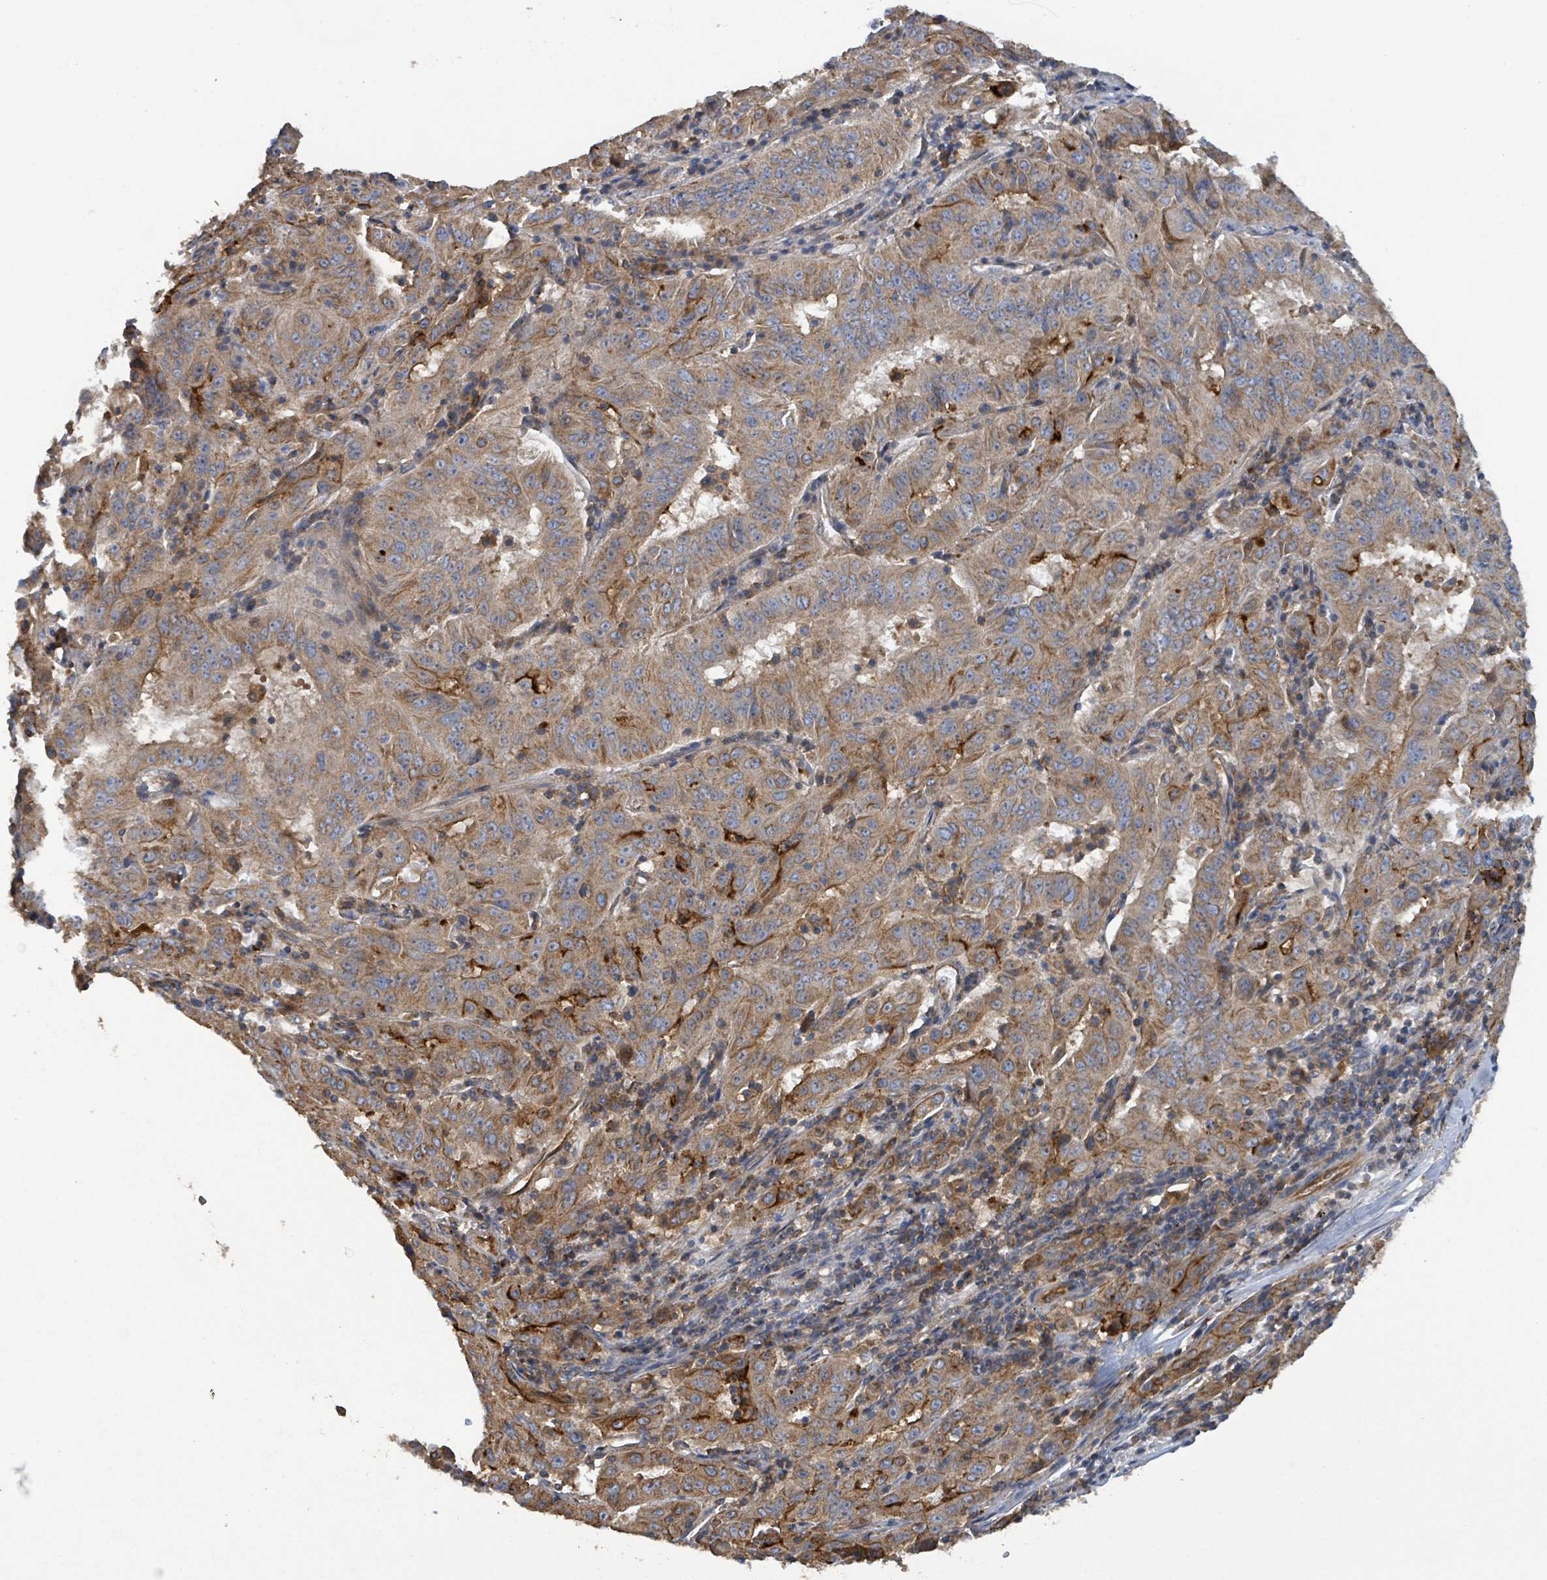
{"staining": {"intensity": "moderate", "quantity": ">75%", "location": "cytoplasmic/membranous"}, "tissue": "pancreatic cancer", "cell_type": "Tumor cells", "image_type": "cancer", "snomed": [{"axis": "morphology", "description": "Adenocarcinoma, NOS"}, {"axis": "topography", "description": "Pancreas"}], "caption": "A brown stain shows moderate cytoplasmic/membranous expression of a protein in human pancreatic cancer (adenocarcinoma) tumor cells.", "gene": "PLAAT1", "patient": {"sex": "male", "age": 63}}